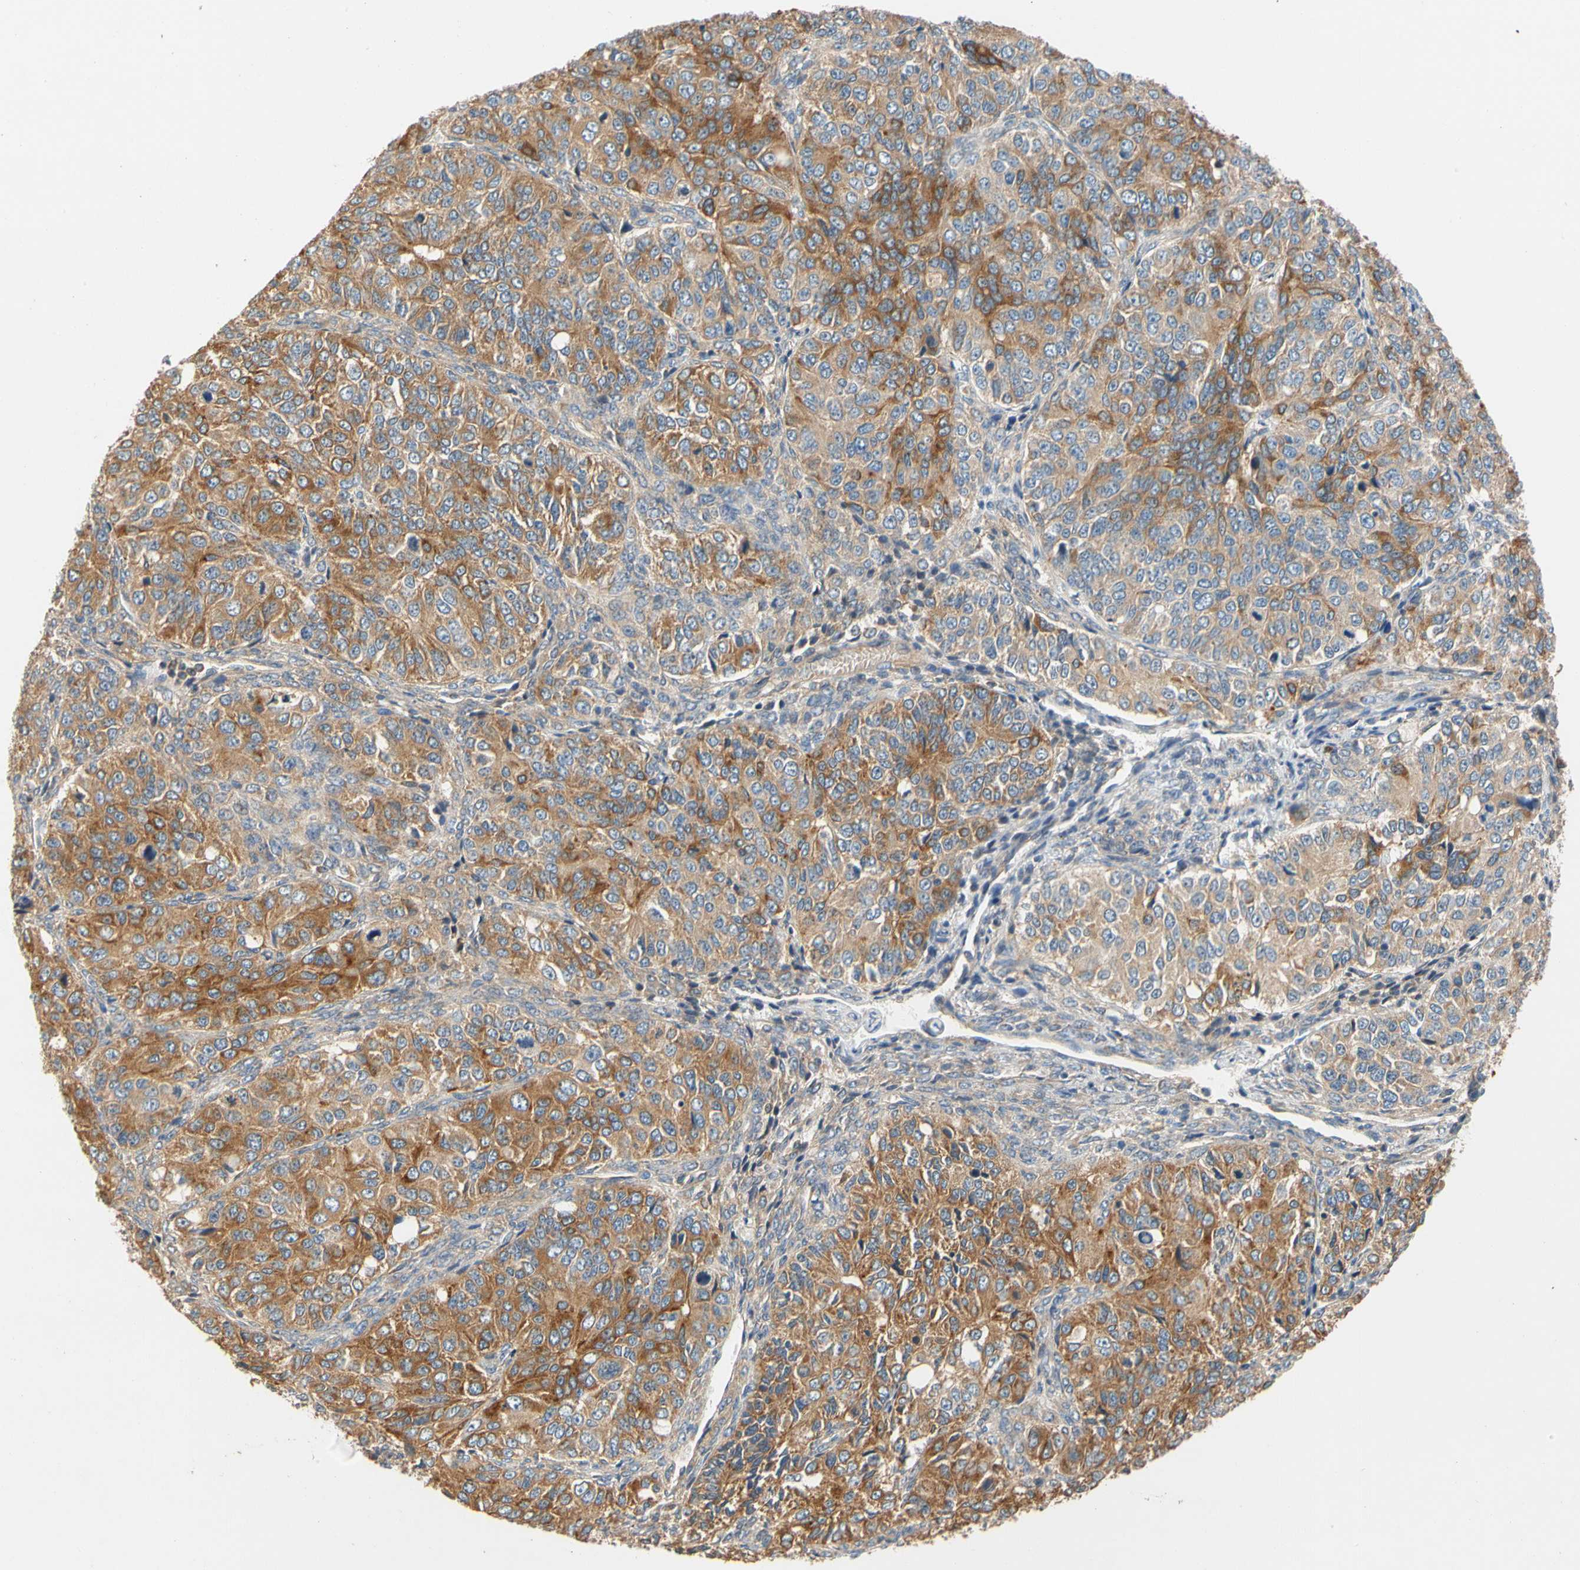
{"staining": {"intensity": "strong", "quantity": "25%-75%", "location": "cytoplasmic/membranous"}, "tissue": "ovarian cancer", "cell_type": "Tumor cells", "image_type": "cancer", "snomed": [{"axis": "morphology", "description": "Carcinoma, endometroid"}, {"axis": "topography", "description": "Ovary"}], "caption": "Protein staining of endometroid carcinoma (ovarian) tissue exhibits strong cytoplasmic/membranous expression in approximately 25%-75% of tumor cells.", "gene": "USP46", "patient": {"sex": "female", "age": 51}}